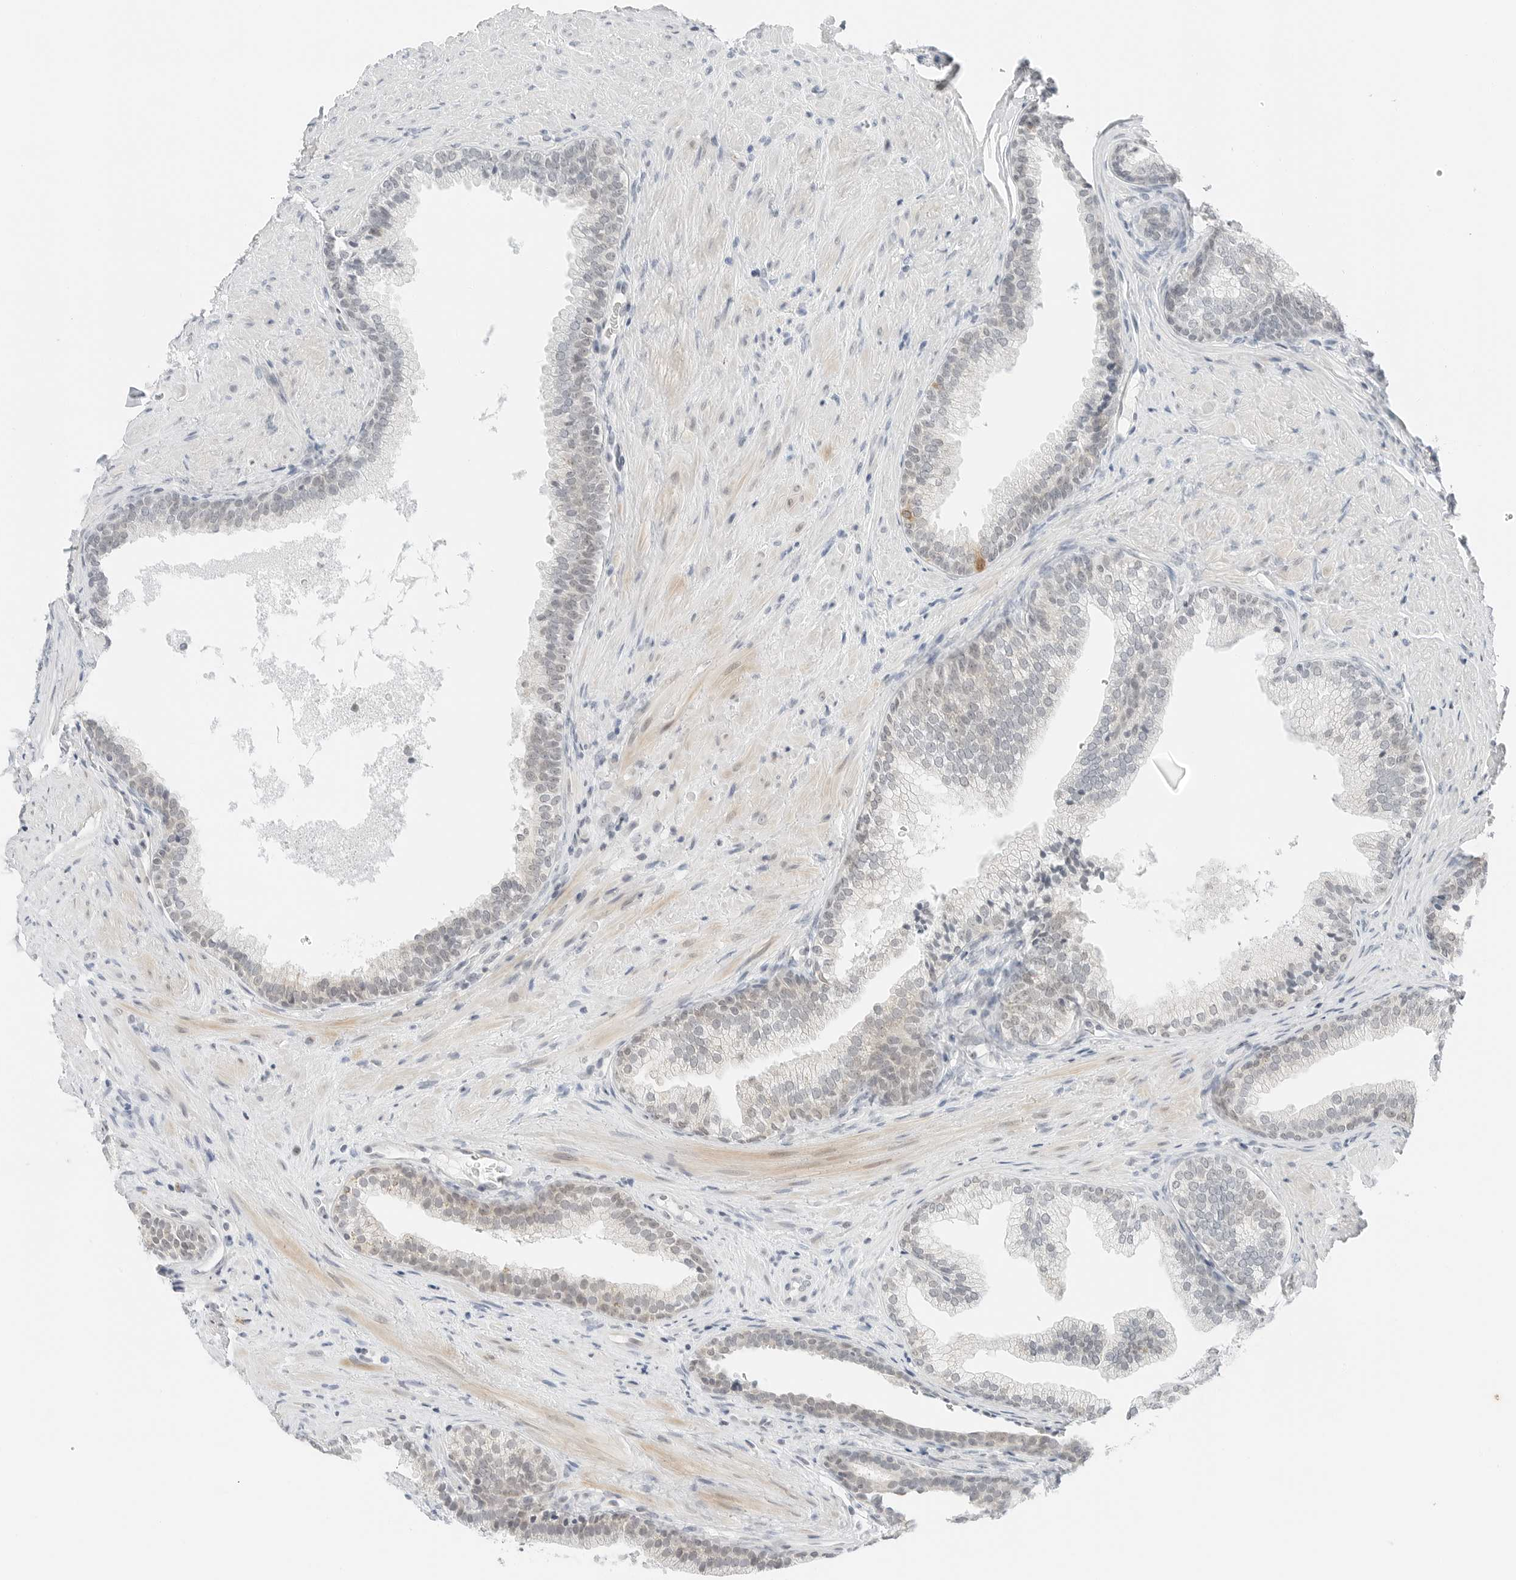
{"staining": {"intensity": "negative", "quantity": "none", "location": "none"}, "tissue": "prostate", "cell_type": "Glandular cells", "image_type": "normal", "snomed": [{"axis": "morphology", "description": "Normal tissue, NOS"}, {"axis": "topography", "description": "Prostate"}], "caption": "Immunohistochemistry of unremarkable human prostate displays no expression in glandular cells. (DAB (3,3'-diaminobenzidine) immunohistochemistry, high magnification).", "gene": "CCSAP", "patient": {"sex": "male", "age": 76}}